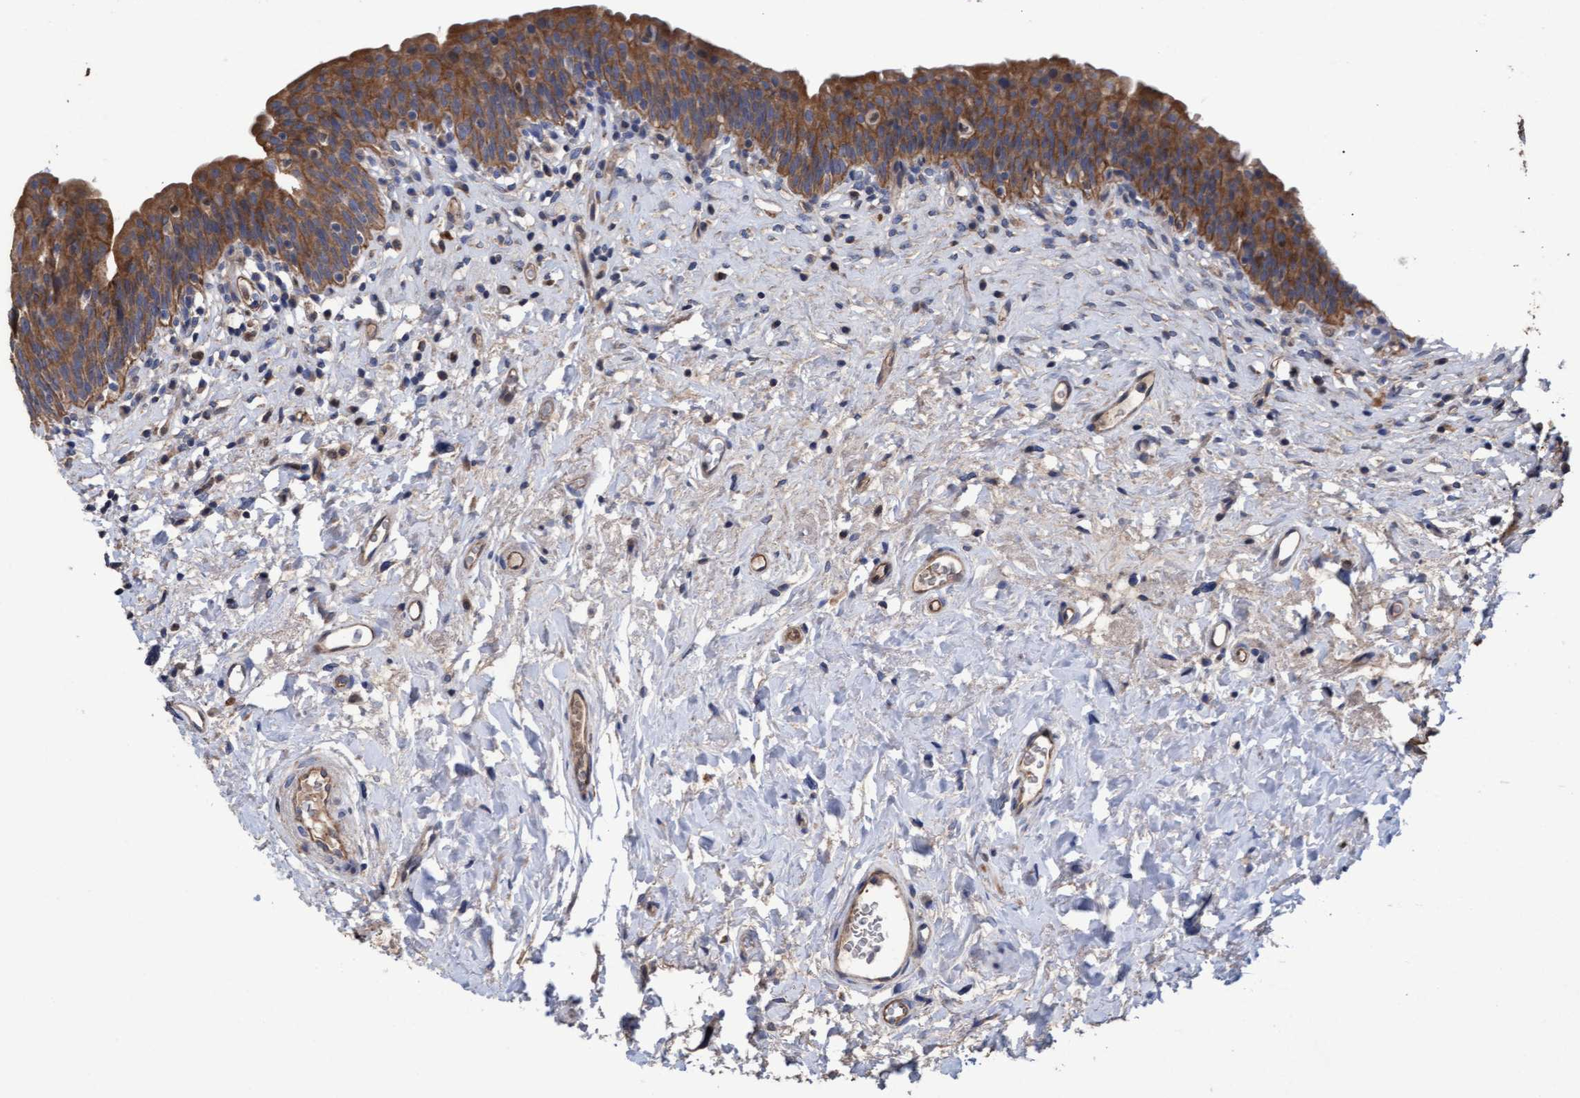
{"staining": {"intensity": "moderate", "quantity": ">75%", "location": "cytoplasmic/membranous"}, "tissue": "urinary bladder", "cell_type": "Urothelial cells", "image_type": "normal", "snomed": [{"axis": "morphology", "description": "Normal tissue, NOS"}, {"axis": "topography", "description": "Urinary bladder"}], "caption": "Urothelial cells show moderate cytoplasmic/membranous positivity in approximately >75% of cells in unremarkable urinary bladder.", "gene": "MRPL38", "patient": {"sex": "male", "age": 83}}